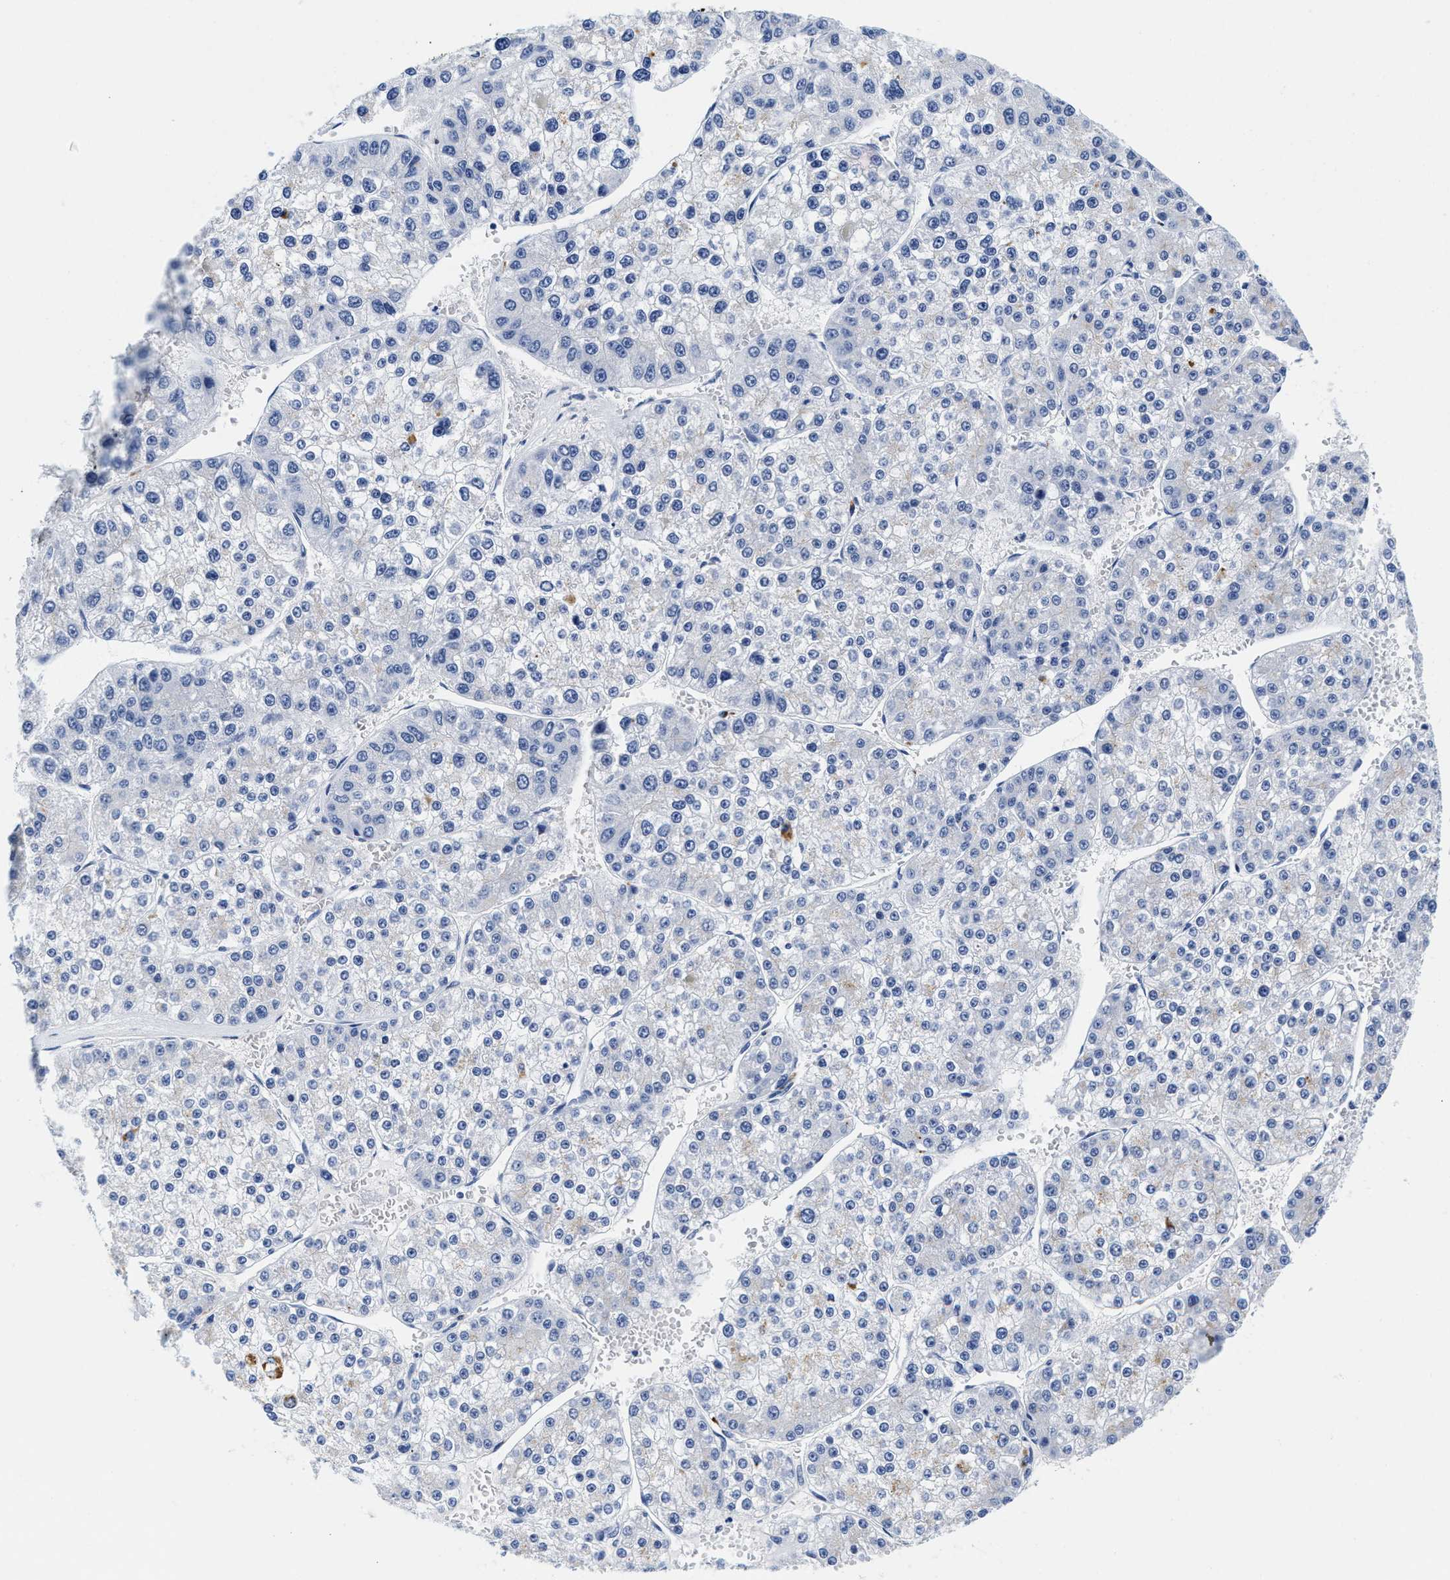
{"staining": {"intensity": "negative", "quantity": "none", "location": "none"}, "tissue": "liver cancer", "cell_type": "Tumor cells", "image_type": "cancer", "snomed": [{"axis": "morphology", "description": "Carcinoma, Hepatocellular, NOS"}, {"axis": "topography", "description": "Liver"}], "caption": "Liver hepatocellular carcinoma was stained to show a protein in brown. There is no significant positivity in tumor cells.", "gene": "TTC3", "patient": {"sex": "female", "age": 73}}